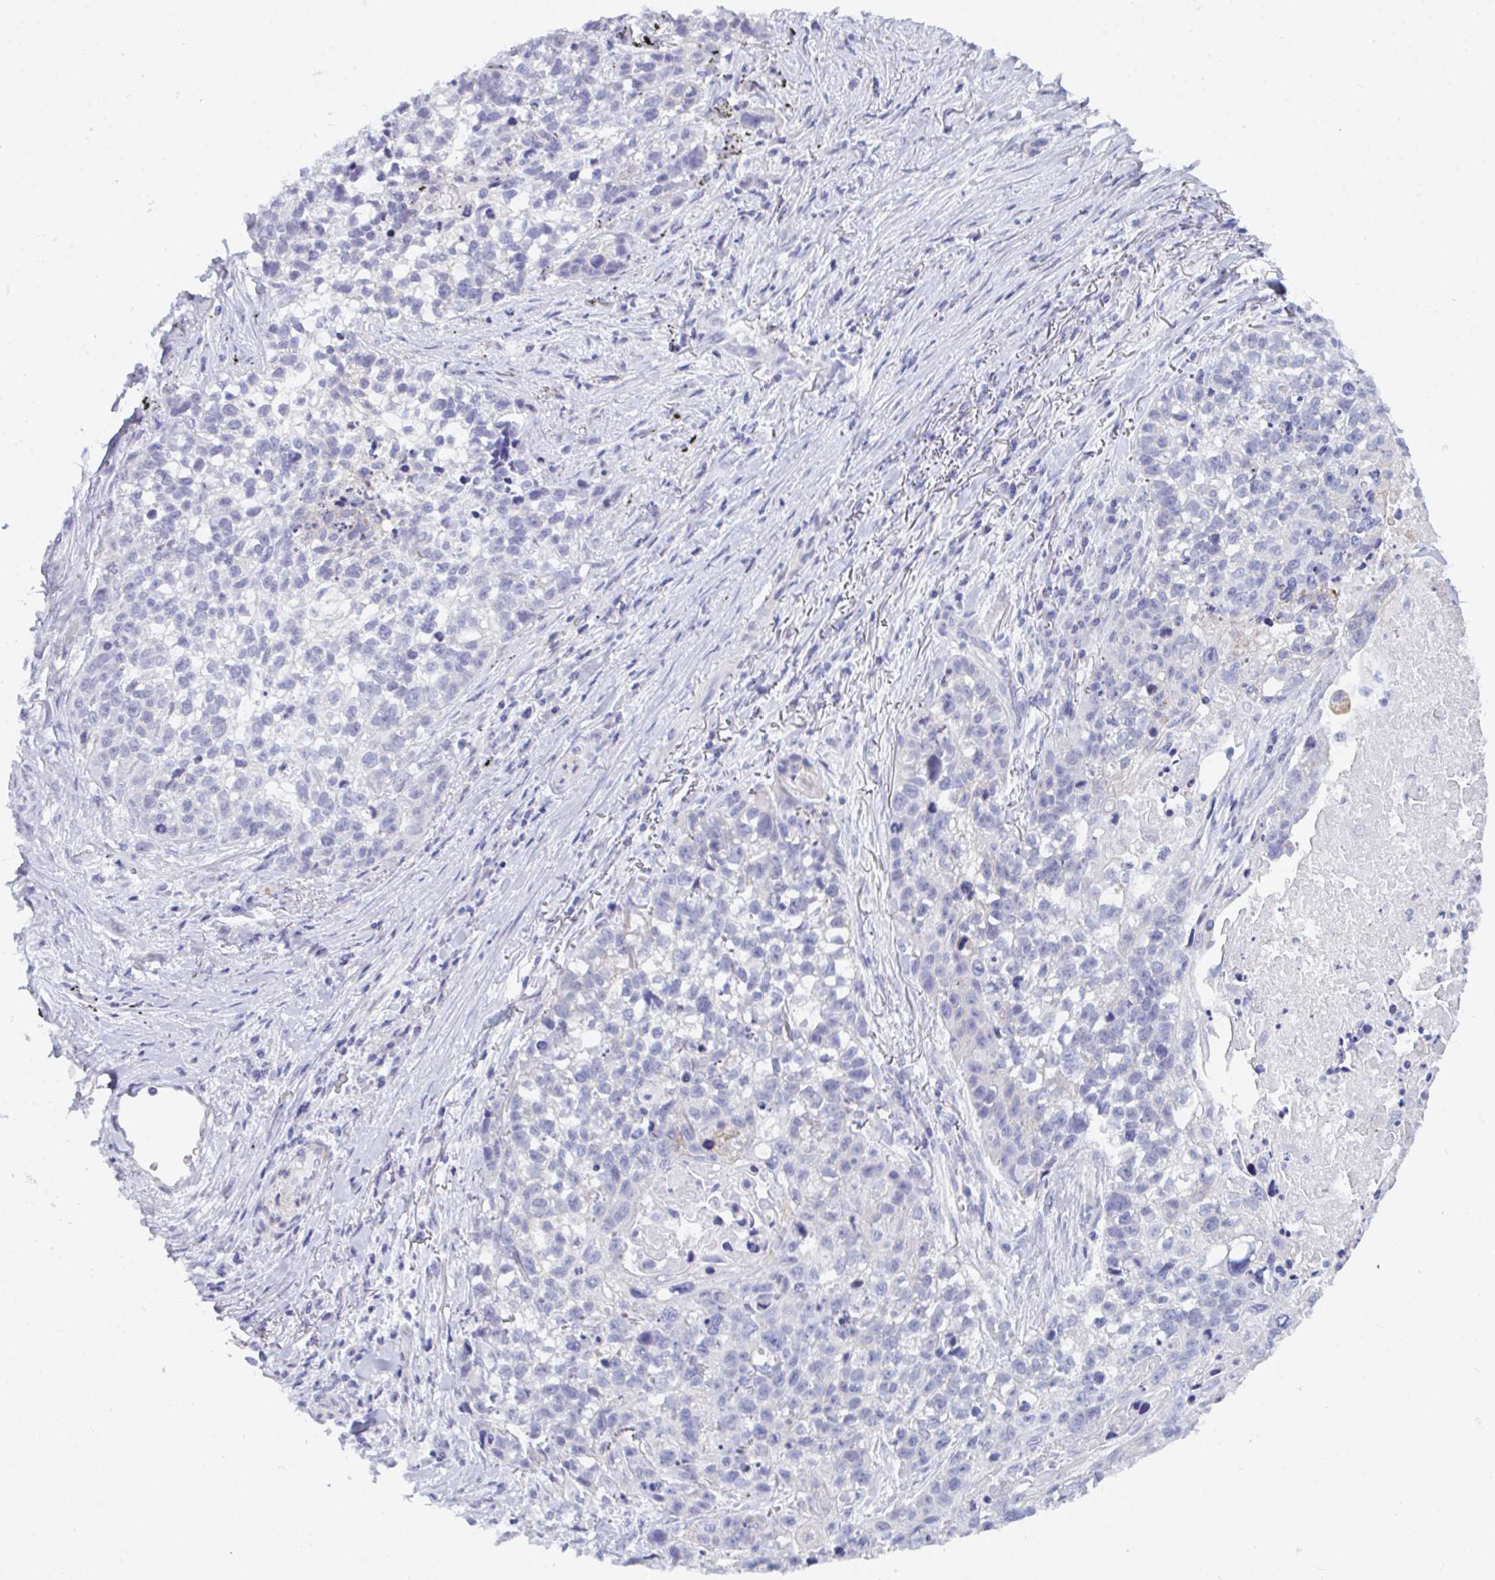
{"staining": {"intensity": "negative", "quantity": "none", "location": "none"}, "tissue": "lung cancer", "cell_type": "Tumor cells", "image_type": "cancer", "snomed": [{"axis": "morphology", "description": "Squamous cell carcinoma, NOS"}, {"axis": "topography", "description": "Lung"}], "caption": "A photomicrograph of human lung squamous cell carcinoma is negative for staining in tumor cells.", "gene": "CEP170B", "patient": {"sex": "male", "age": 74}}